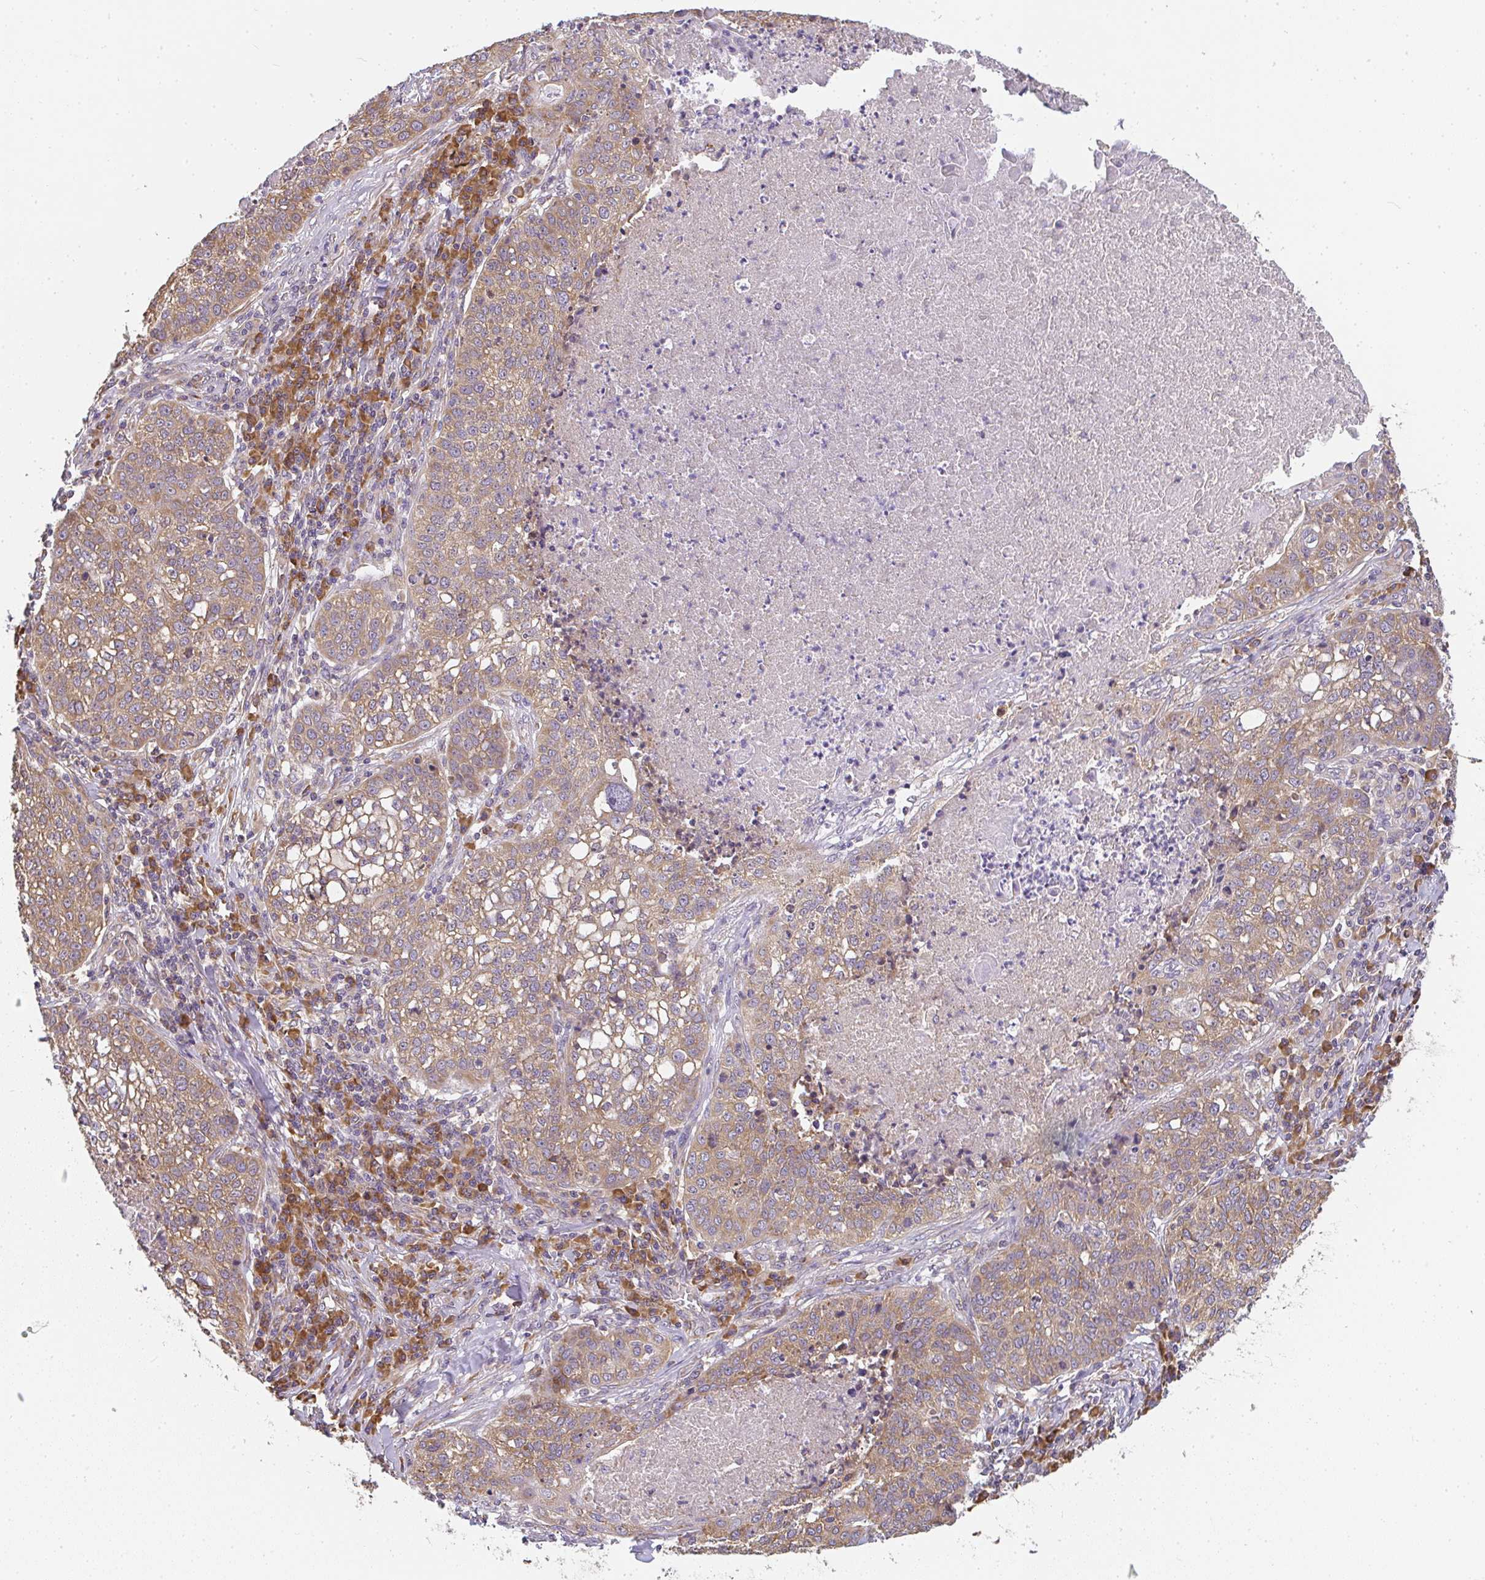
{"staining": {"intensity": "weak", "quantity": ">75%", "location": "cytoplasmic/membranous"}, "tissue": "lung cancer", "cell_type": "Tumor cells", "image_type": "cancer", "snomed": [{"axis": "morphology", "description": "Squamous cell carcinoma, NOS"}, {"axis": "topography", "description": "Lung"}], "caption": "A brown stain labels weak cytoplasmic/membranous positivity of a protein in lung squamous cell carcinoma tumor cells.", "gene": "SLC35B3", "patient": {"sex": "male", "age": 63}}